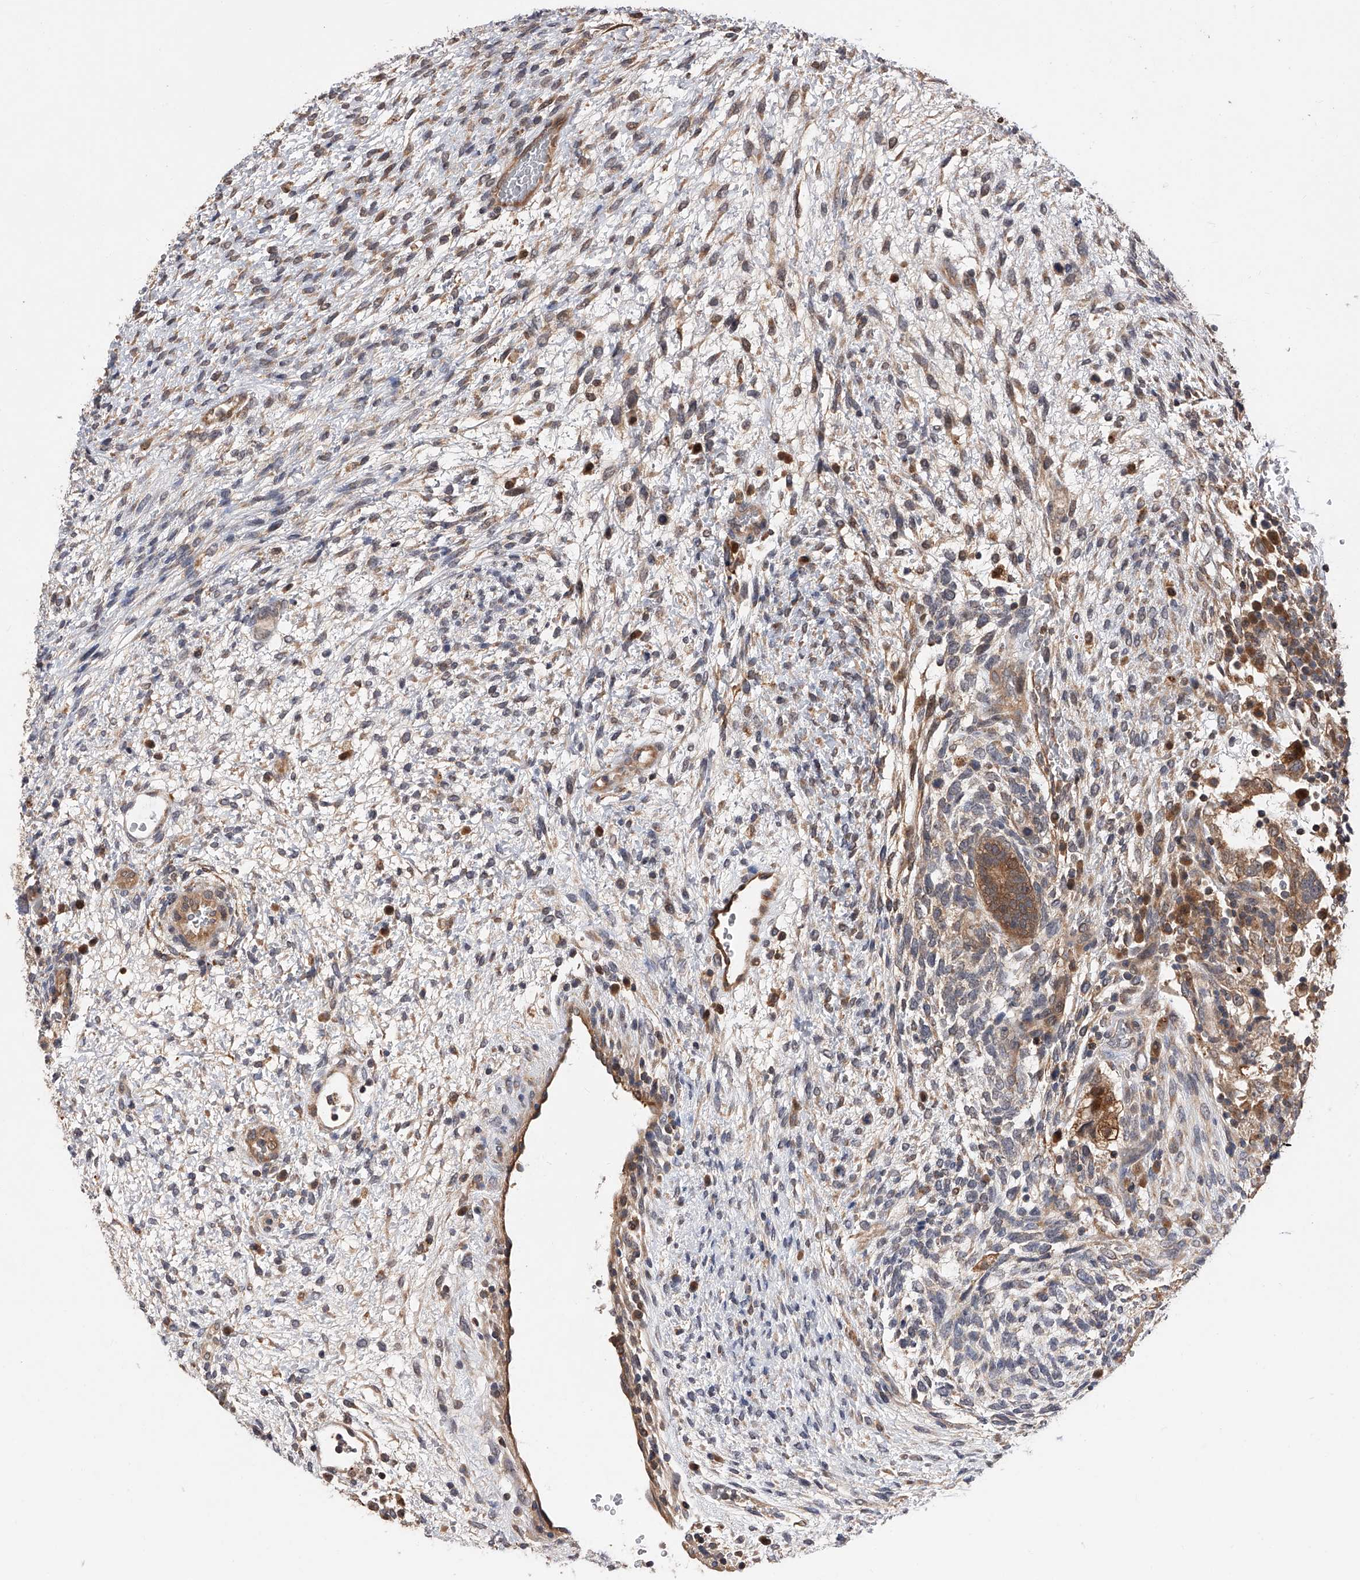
{"staining": {"intensity": "moderate", "quantity": ">75%", "location": "cytoplasmic/membranous"}, "tissue": "testis cancer", "cell_type": "Tumor cells", "image_type": "cancer", "snomed": [{"axis": "morphology", "description": "Carcinoma, Embryonal, NOS"}, {"axis": "topography", "description": "Testis"}], "caption": "DAB (3,3'-diaminobenzidine) immunohistochemical staining of testis cancer shows moderate cytoplasmic/membranous protein expression in about >75% of tumor cells.", "gene": "GMDS", "patient": {"sex": "male", "age": 37}}